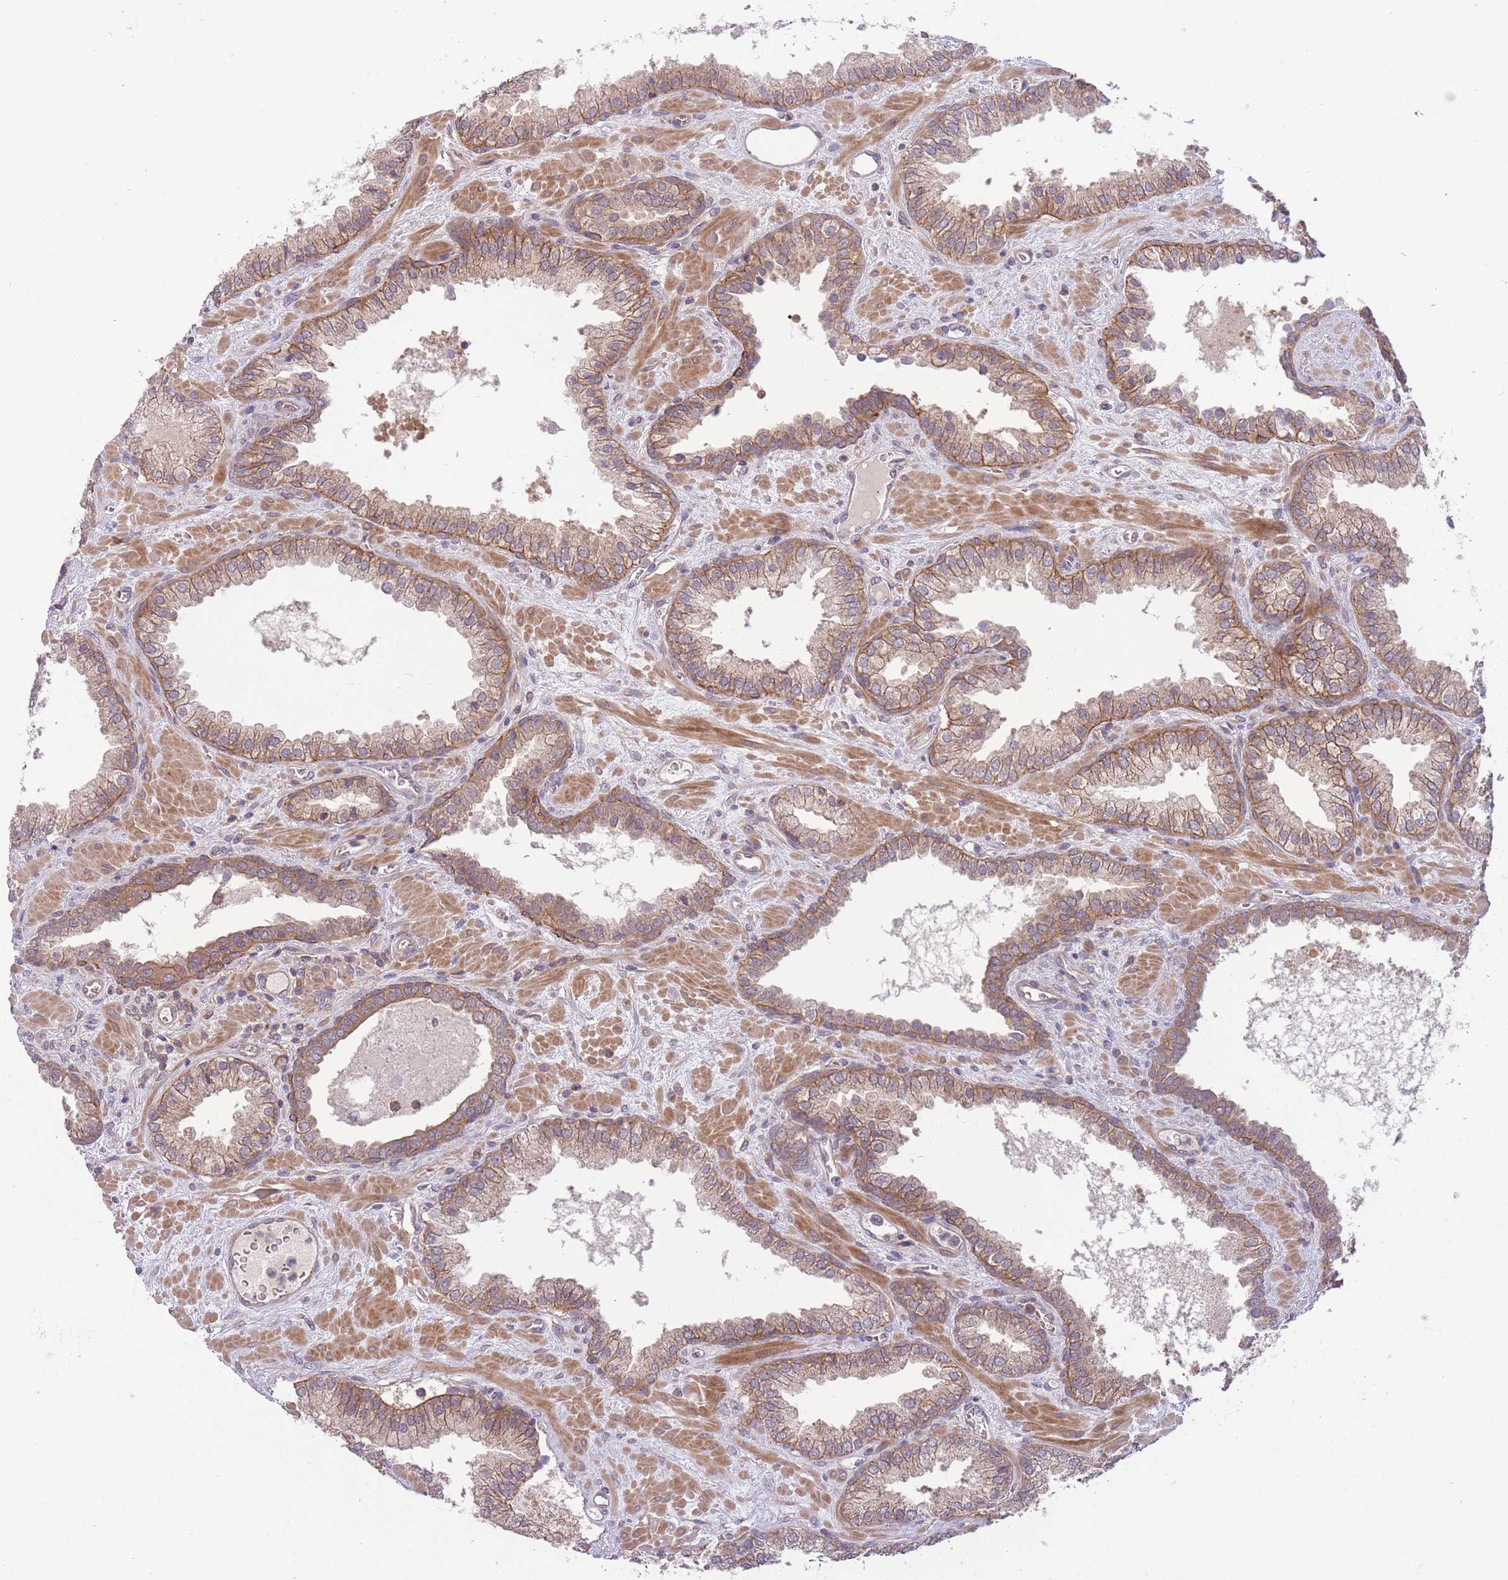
{"staining": {"intensity": "moderate", "quantity": ">75%", "location": "cytoplasmic/membranous"}, "tissue": "prostate cancer", "cell_type": "Tumor cells", "image_type": "cancer", "snomed": [{"axis": "morphology", "description": "Adenocarcinoma, Low grade"}, {"axis": "topography", "description": "Prostate"}], "caption": "Prostate low-grade adenocarcinoma stained with immunohistochemistry (IHC) shows moderate cytoplasmic/membranous expression in about >75% of tumor cells.", "gene": "PFDN6", "patient": {"sex": "male", "age": 62}}